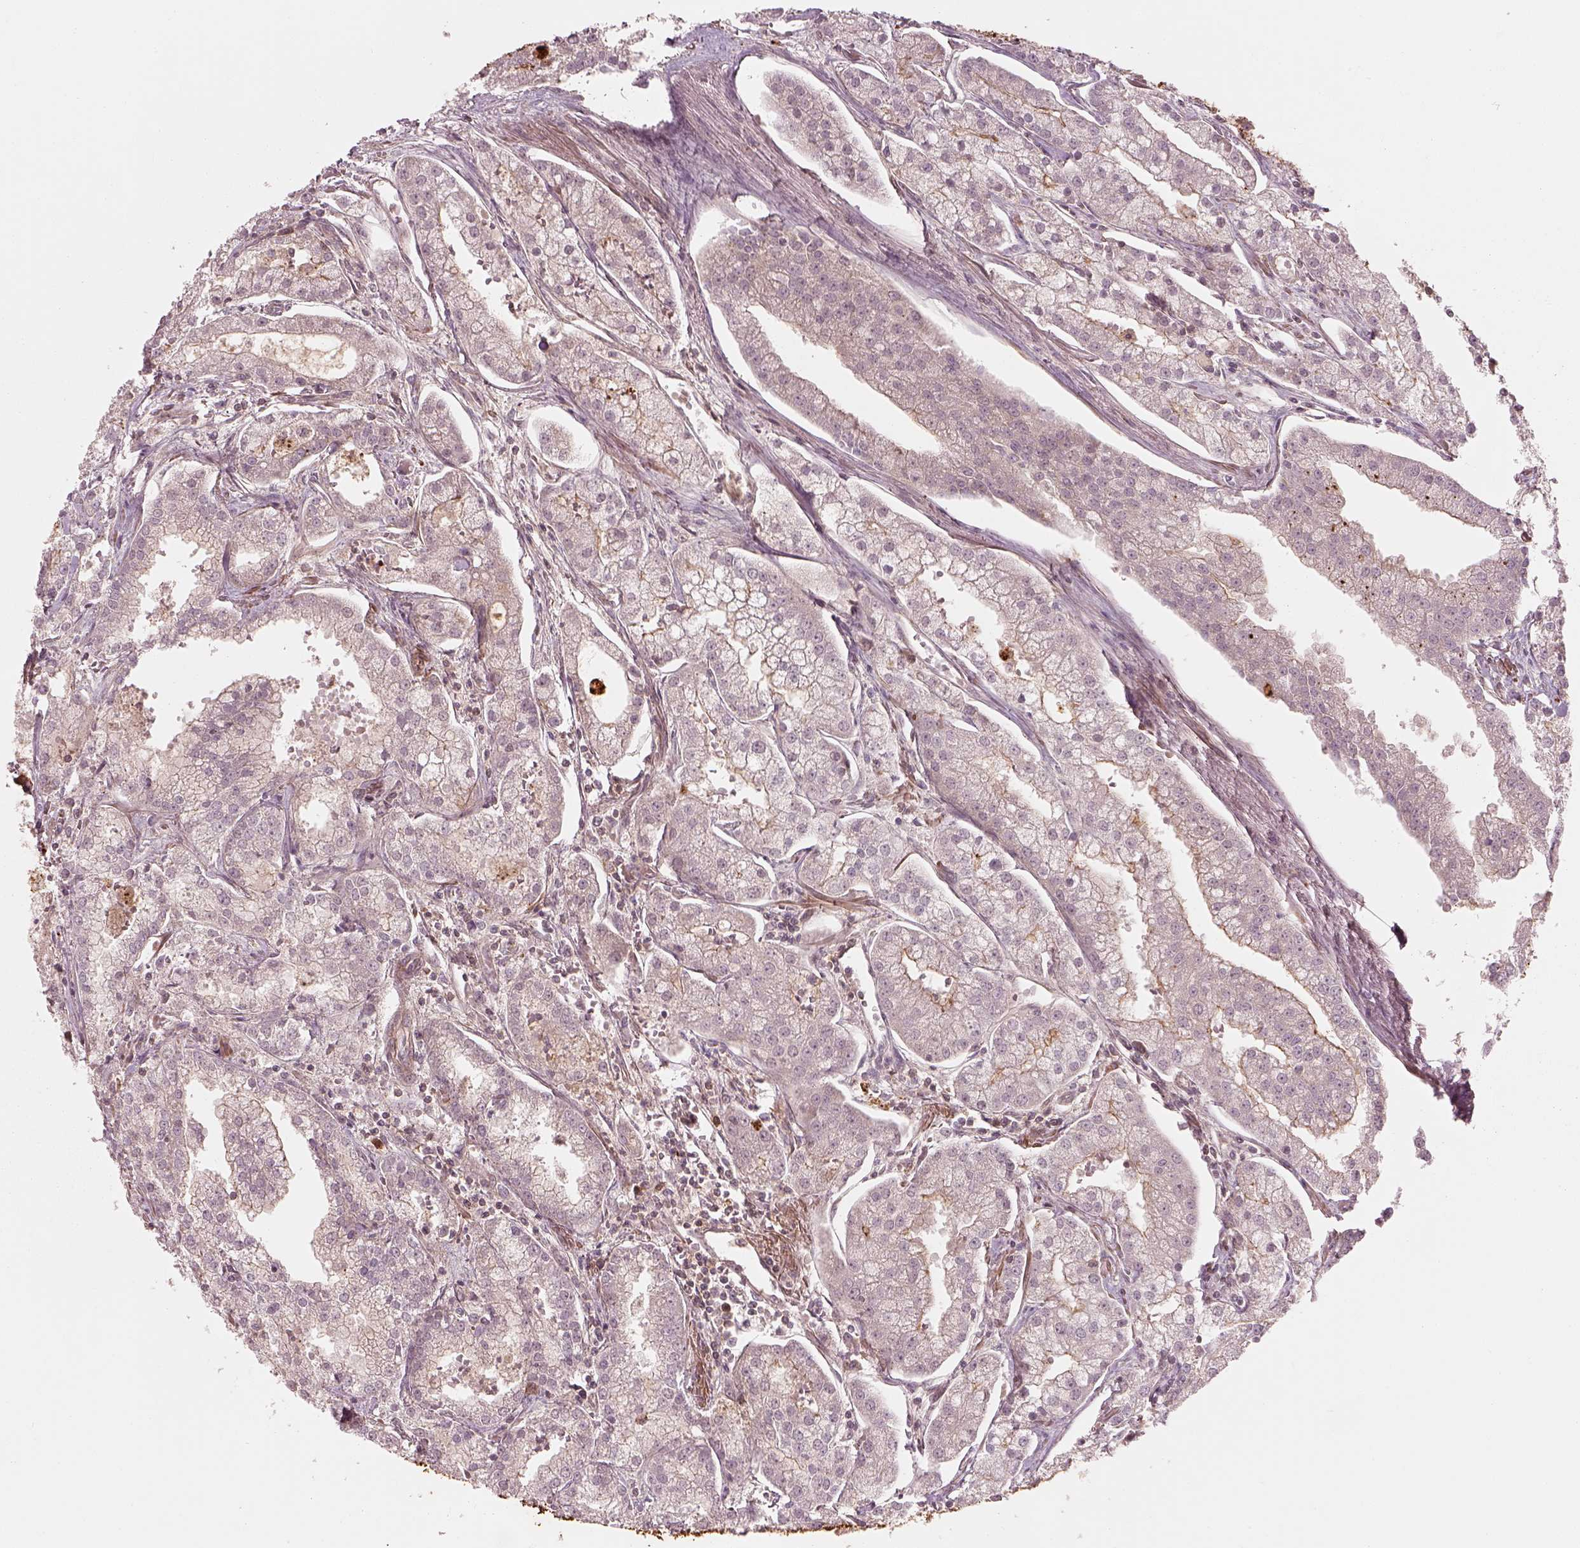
{"staining": {"intensity": "strong", "quantity": "<25%", "location": "cytoplasmic/membranous"}, "tissue": "prostate cancer", "cell_type": "Tumor cells", "image_type": "cancer", "snomed": [{"axis": "morphology", "description": "Adenocarcinoma, NOS"}, {"axis": "topography", "description": "Prostate"}], "caption": "Protein analysis of adenocarcinoma (prostate) tissue shows strong cytoplasmic/membranous positivity in approximately <25% of tumor cells. Immunohistochemistry (ihc) stains the protein in brown and the nuclei are stained blue.", "gene": "FAM107B", "patient": {"sex": "male", "age": 70}}